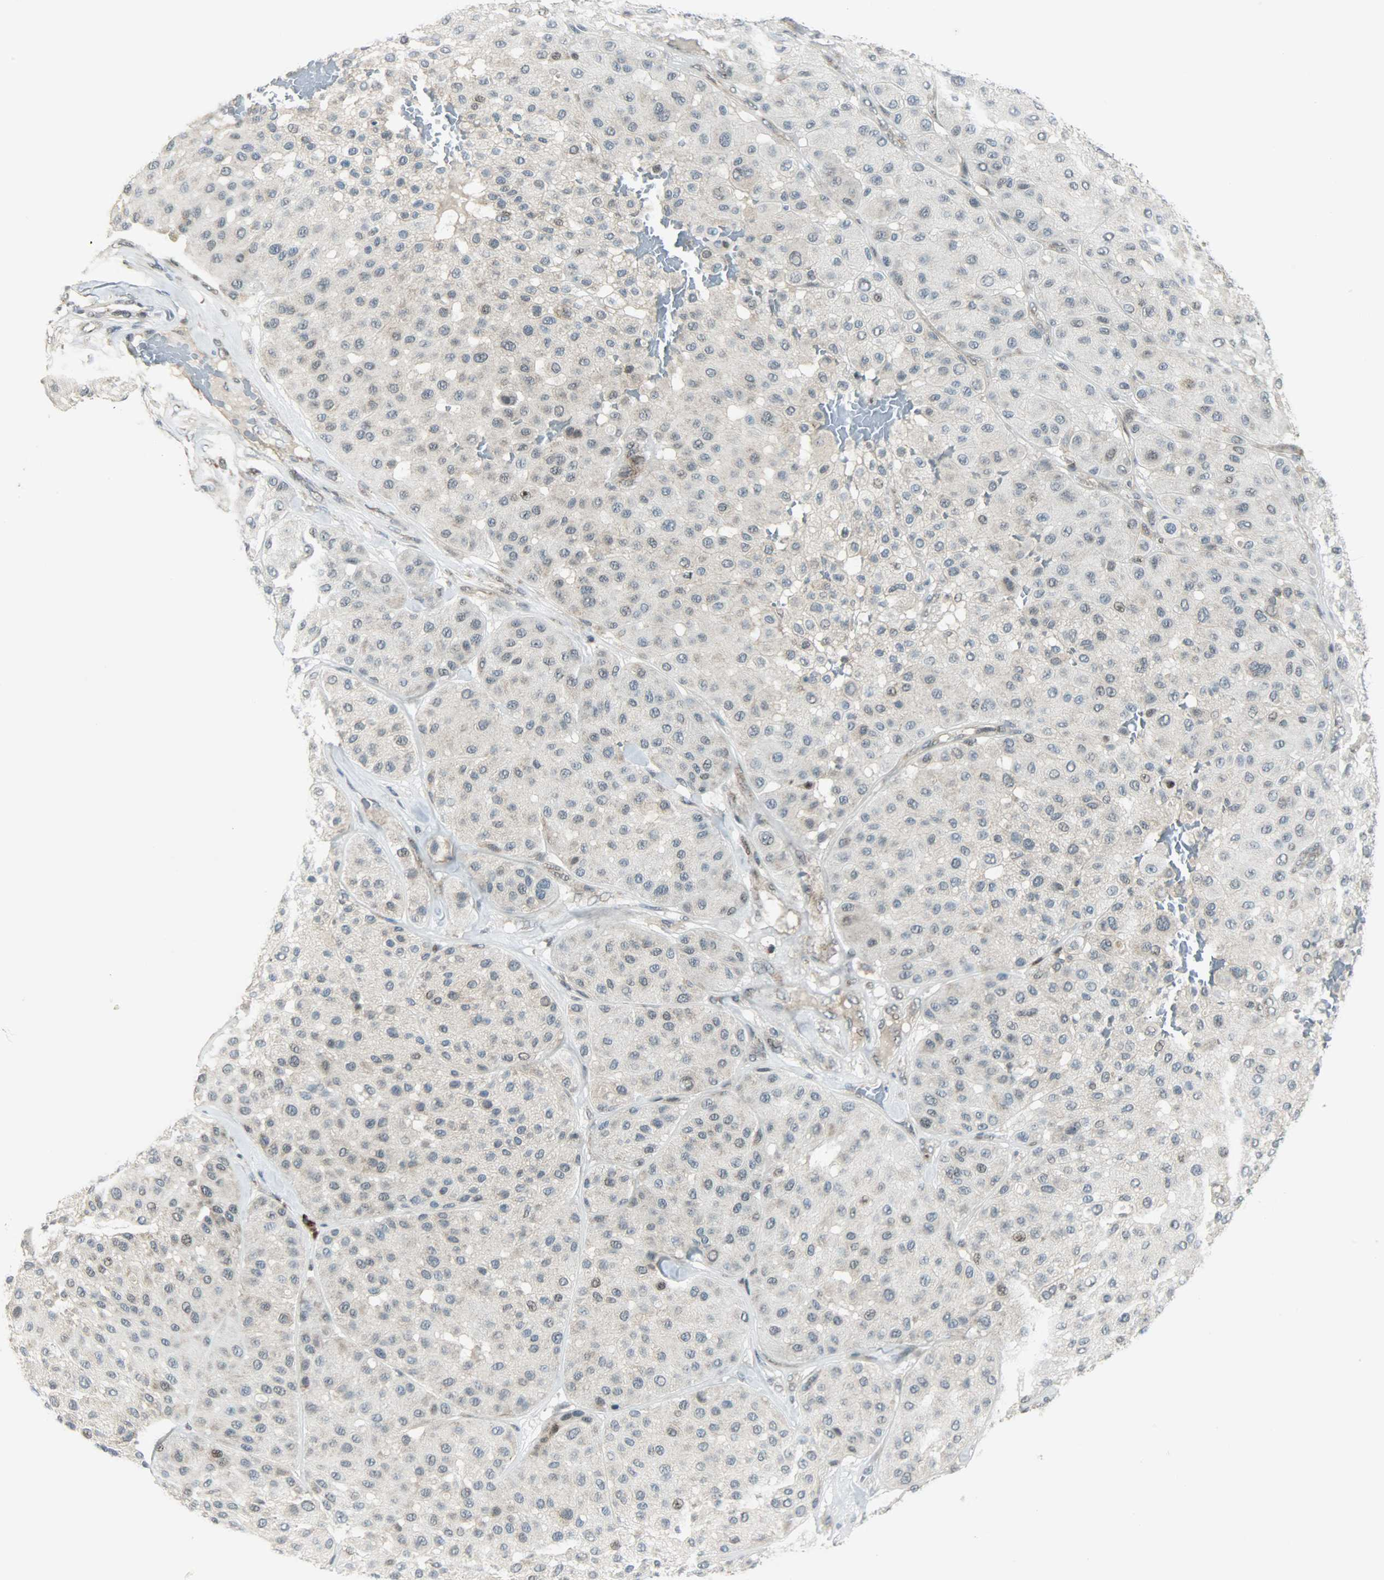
{"staining": {"intensity": "weak", "quantity": "<25%", "location": "nuclear"}, "tissue": "melanoma", "cell_type": "Tumor cells", "image_type": "cancer", "snomed": [{"axis": "morphology", "description": "Normal tissue, NOS"}, {"axis": "morphology", "description": "Malignant melanoma, Metastatic site"}, {"axis": "topography", "description": "Skin"}], "caption": "DAB immunohistochemical staining of human malignant melanoma (metastatic site) exhibits no significant positivity in tumor cells.", "gene": "IL15", "patient": {"sex": "male", "age": 41}}